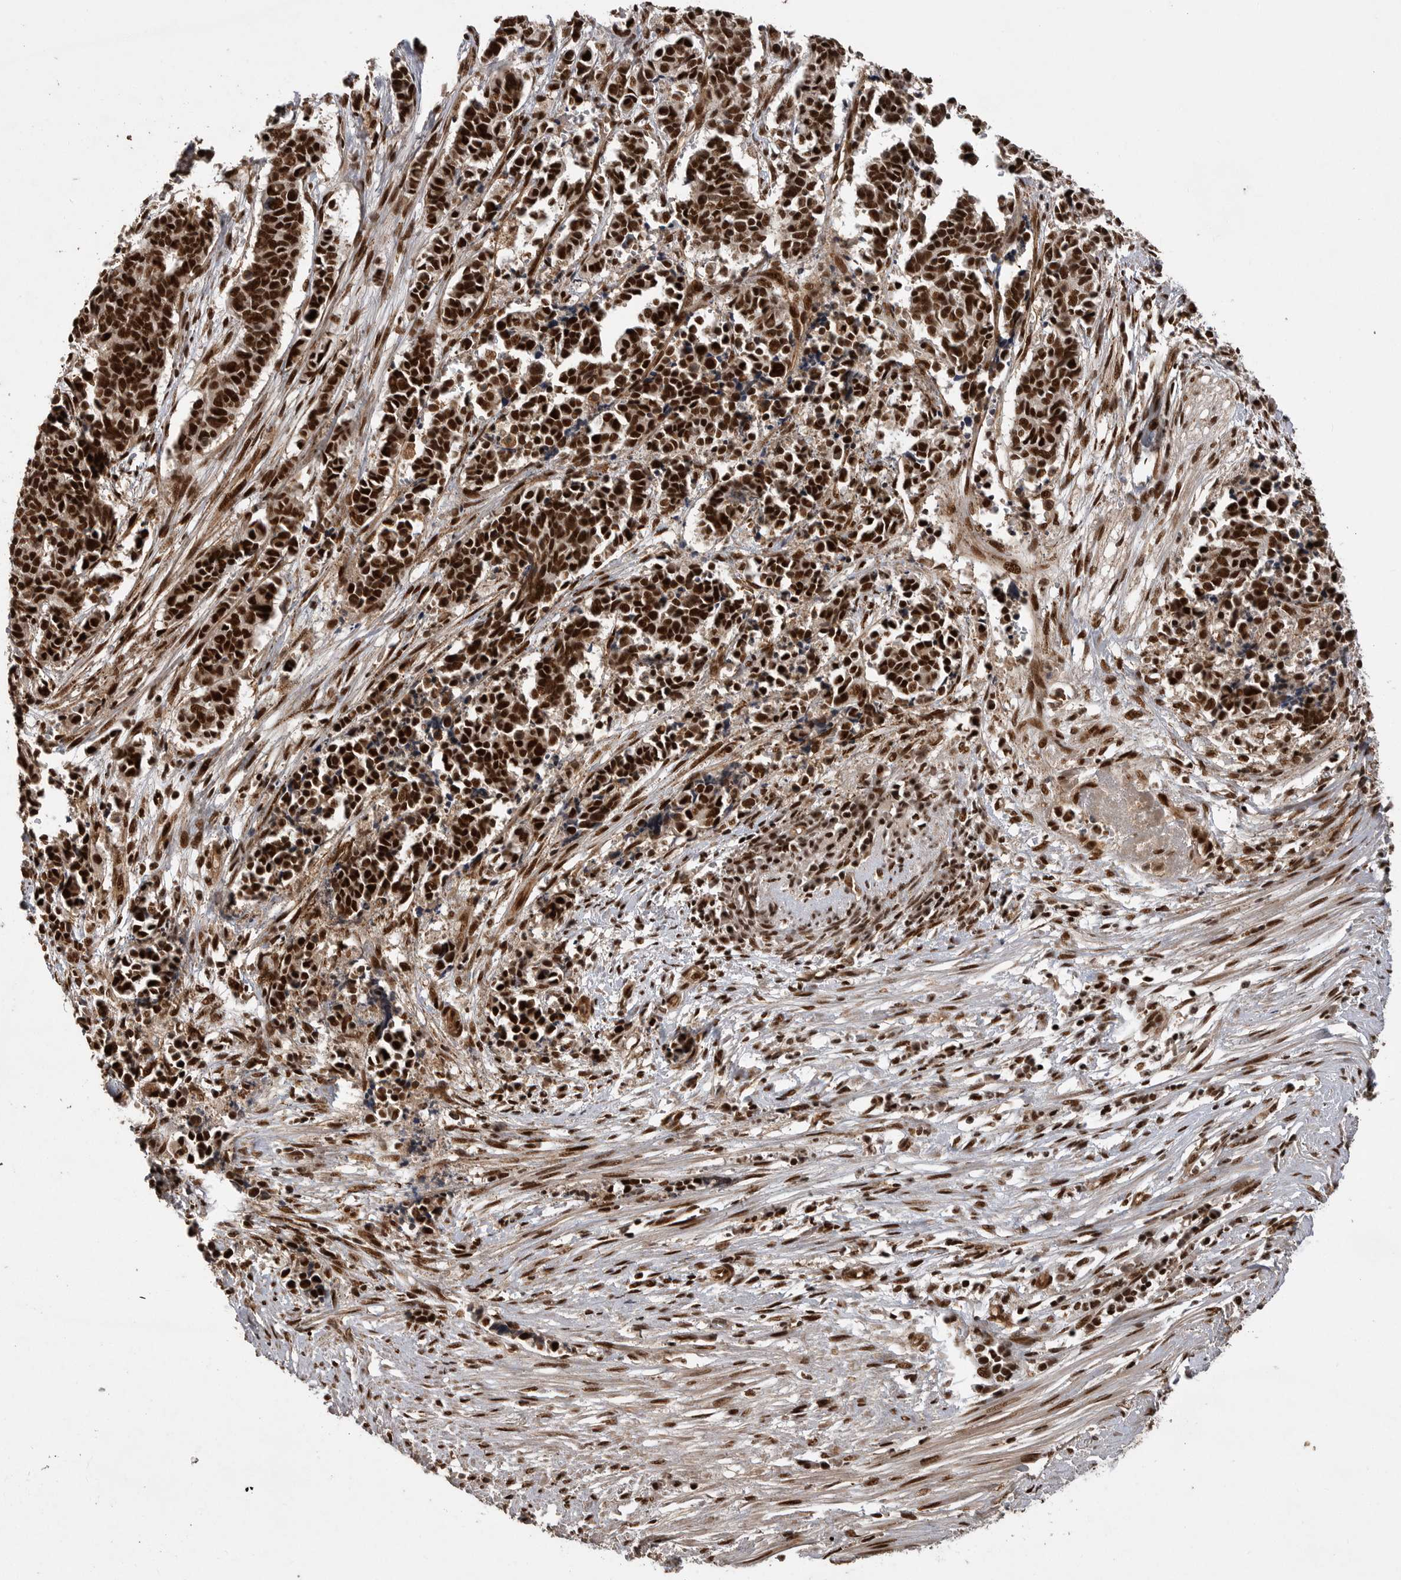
{"staining": {"intensity": "strong", "quantity": ">75%", "location": "nuclear"}, "tissue": "cervical cancer", "cell_type": "Tumor cells", "image_type": "cancer", "snomed": [{"axis": "morphology", "description": "Normal tissue, NOS"}, {"axis": "morphology", "description": "Squamous cell carcinoma, NOS"}, {"axis": "topography", "description": "Cervix"}], "caption": "Cervical squamous cell carcinoma stained with DAB (3,3'-diaminobenzidine) IHC reveals high levels of strong nuclear staining in approximately >75% of tumor cells.", "gene": "PPP1R8", "patient": {"sex": "female", "age": 35}}